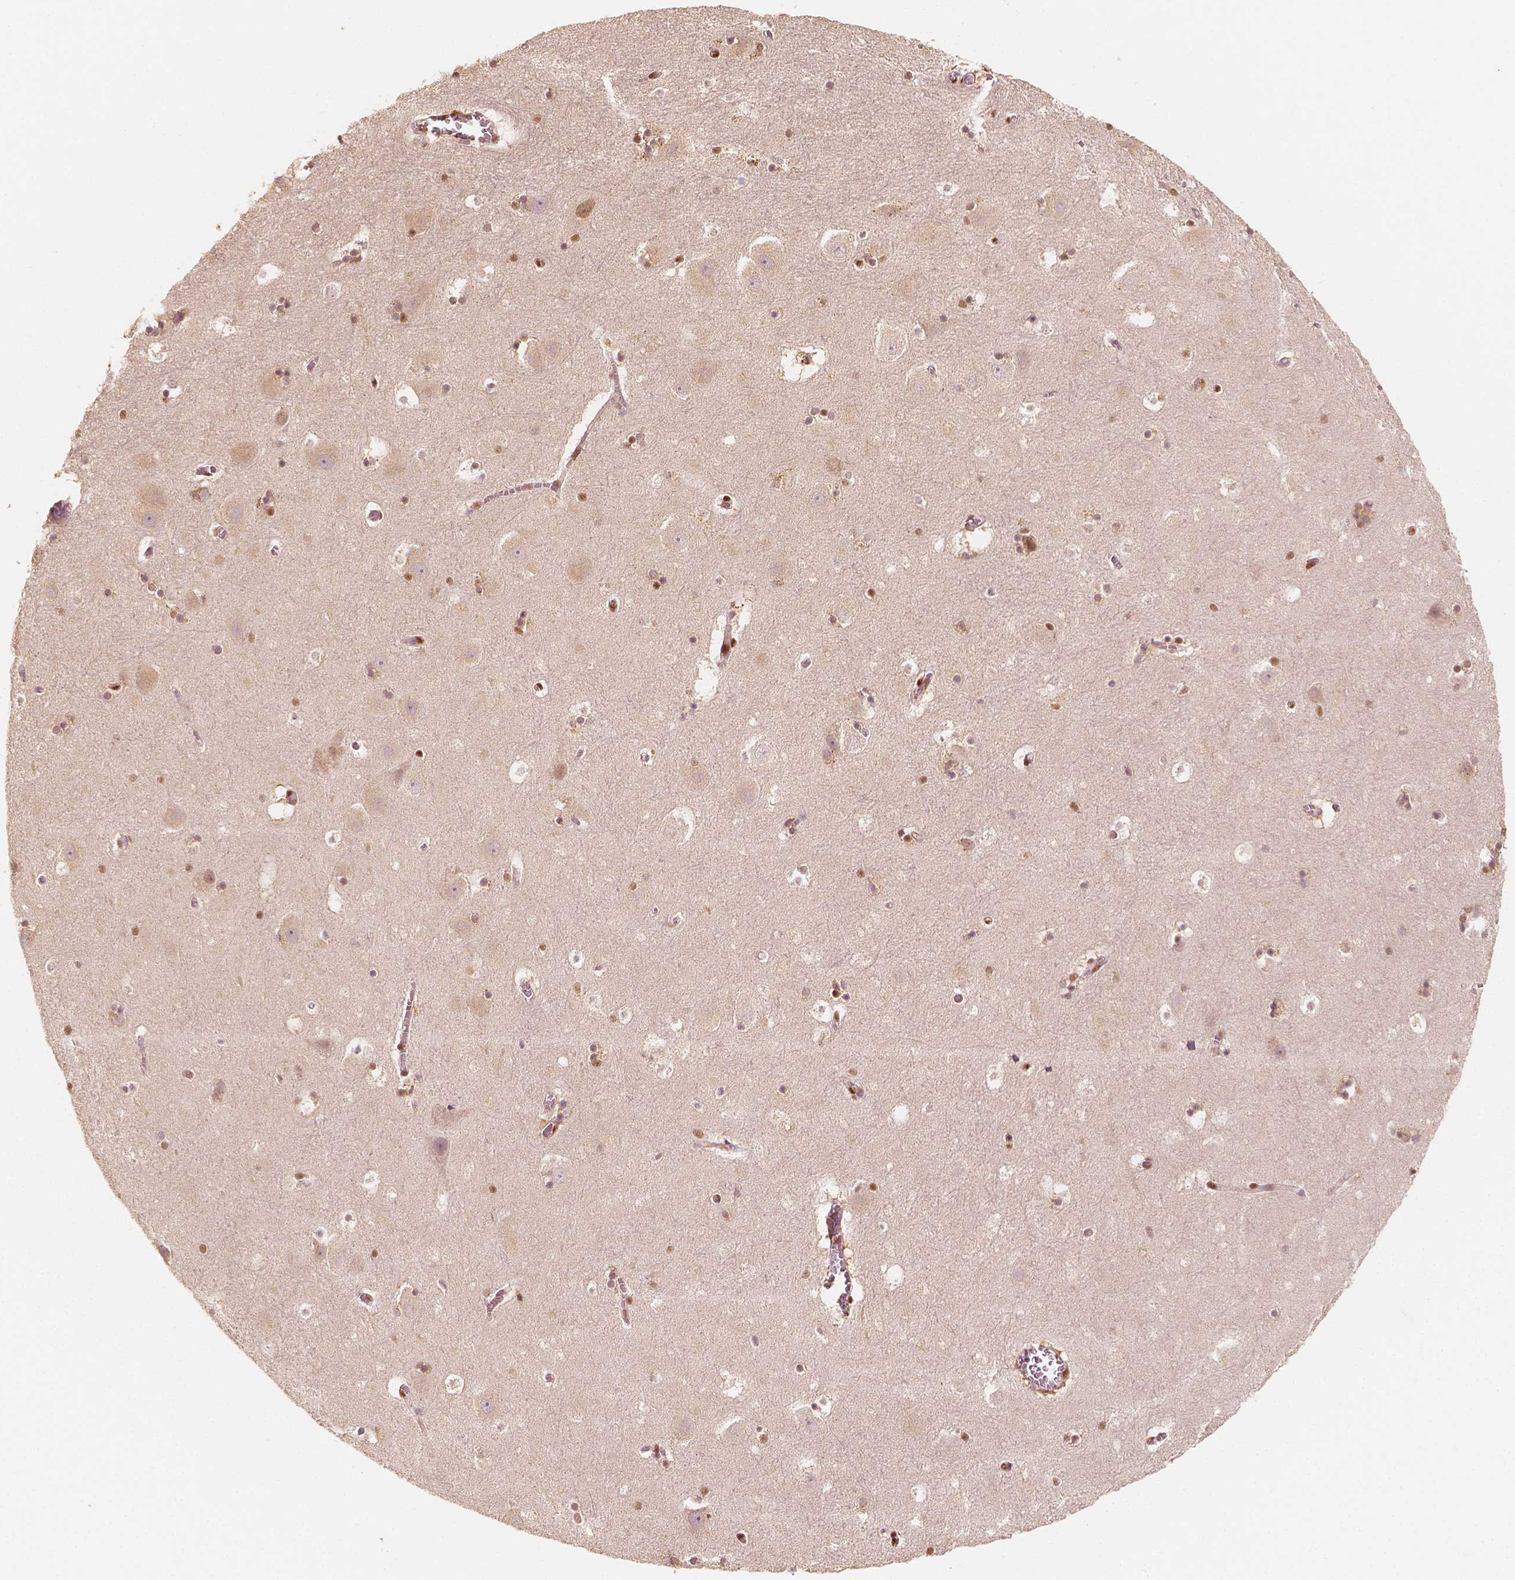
{"staining": {"intensity": "moderate", "quantity": "<25%", "location": "nuclear"}, "tissue": "hippocampus", "cell_type": "Glial cells", "image_type": "normal", "snomed": [{"axis": "morphology", "description": "Normal tissue, NOS"}, {"axis": "topography", "description": "Hippocampus"}], "caption": "The immunohistochemical stain shows moderate nuclear expression in glial cells of unremarkable hippocampus. (Stains: DAB (3,3'-diaminobenzidine) in brown, nuclei in blue, Microscopy: brightfield microscopy at high magnification).", "gene": "TBC1D17", "patient": {"sex": "male", "age": 45}}